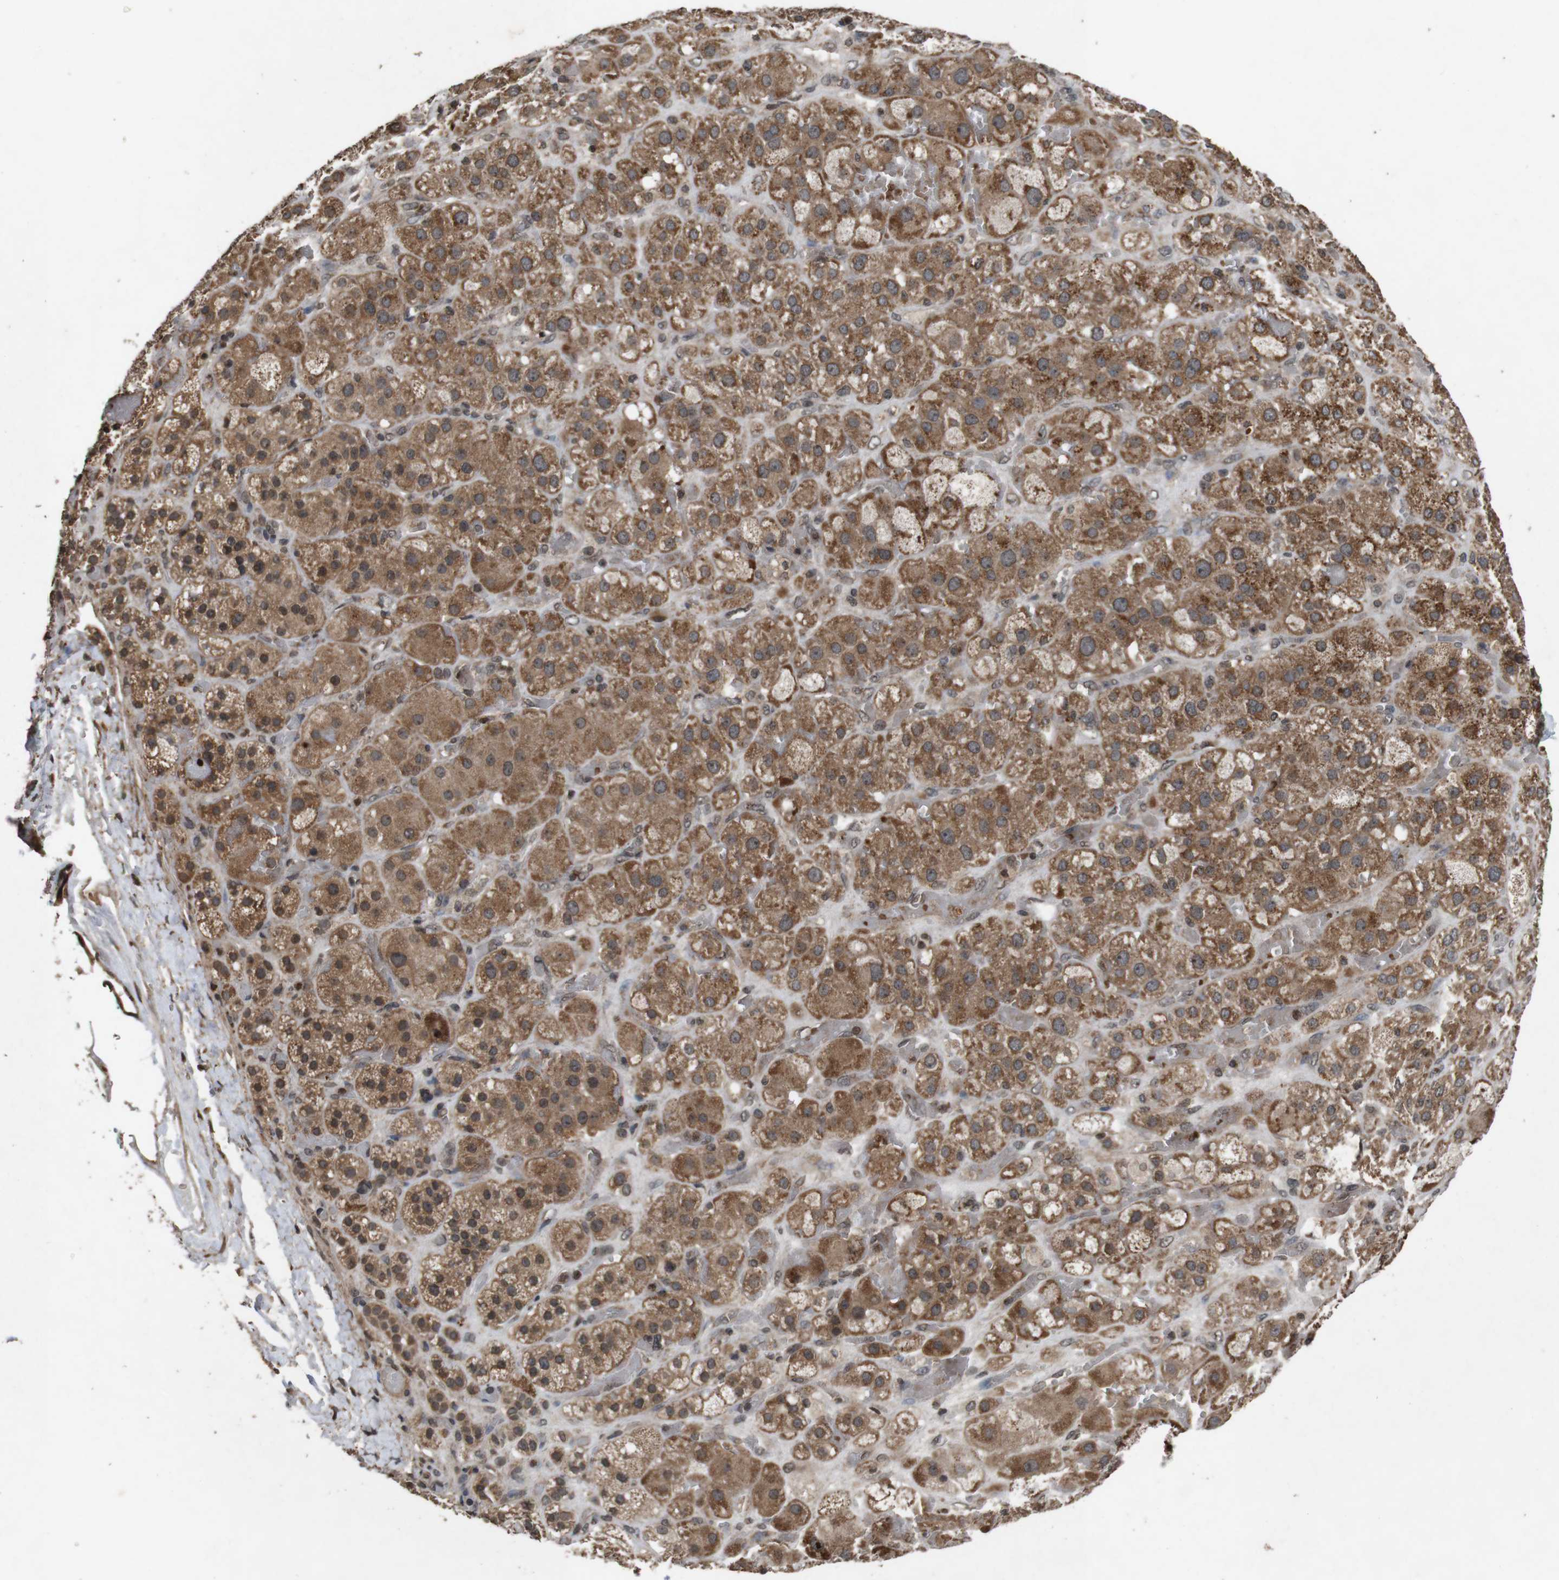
{"staining": {"intensity": "strong", "quantity": ">75%", "location": "cytoplasmic/membranous"}, "tissue": "adrenal gland", "cell_type": "Glandular cells", "image_type": "normal", "snomed": [{"axis": "morphology", "description": "Normal tissue, NOS"}, {"axis": "topography", "description": "Adrenal gland"}], "caption": "This is an image of immunohistochemistry (IHC) staining of unremarkable adrenal gland, which shows strong positivity in the cytoplasmic/membranous of glandular cells.", "gene": "SORL1", "patient": {"sex": "female", "age": 47}}